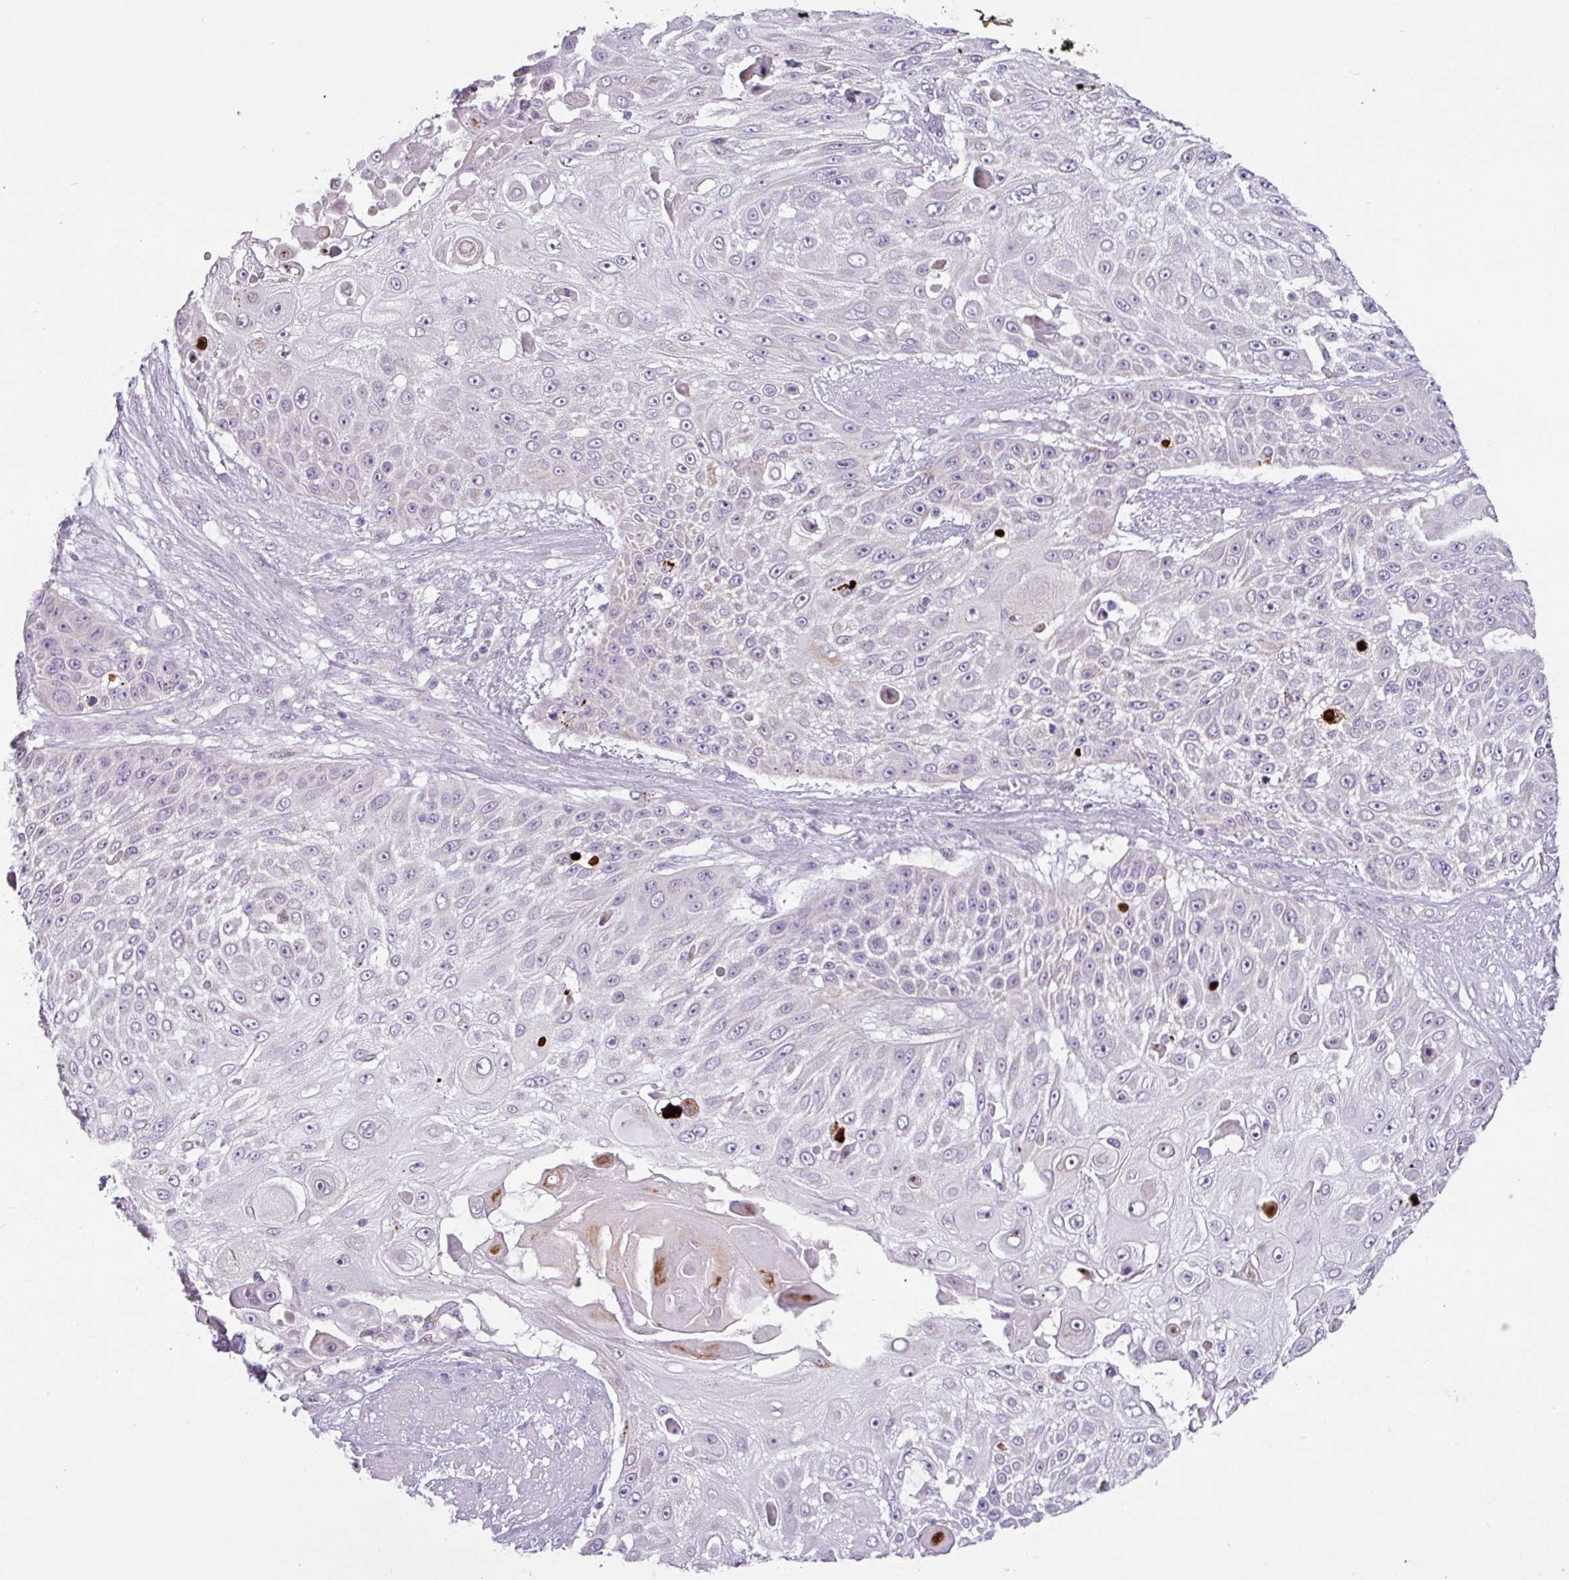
{"staining": {"intensity": "weak", "quantity": "<25%", "location": "cytoplasmic/membranous"}, "tissue": "skin cancer", "cell_type": "Tumor cells", "image_type": "cancer", "snomed": [{"axis": "morphology", "description": "Squamous cell carcinoma, NOS"}, {"axis": "topography", "description": "Skin"}], "caption": "This is an immunohistochemistry image of human squamous cell carcinoma (skin). There is no expression in tumor cells.", "gene": "HMCN2", "patient": {"sex": "female", "age": 86}}